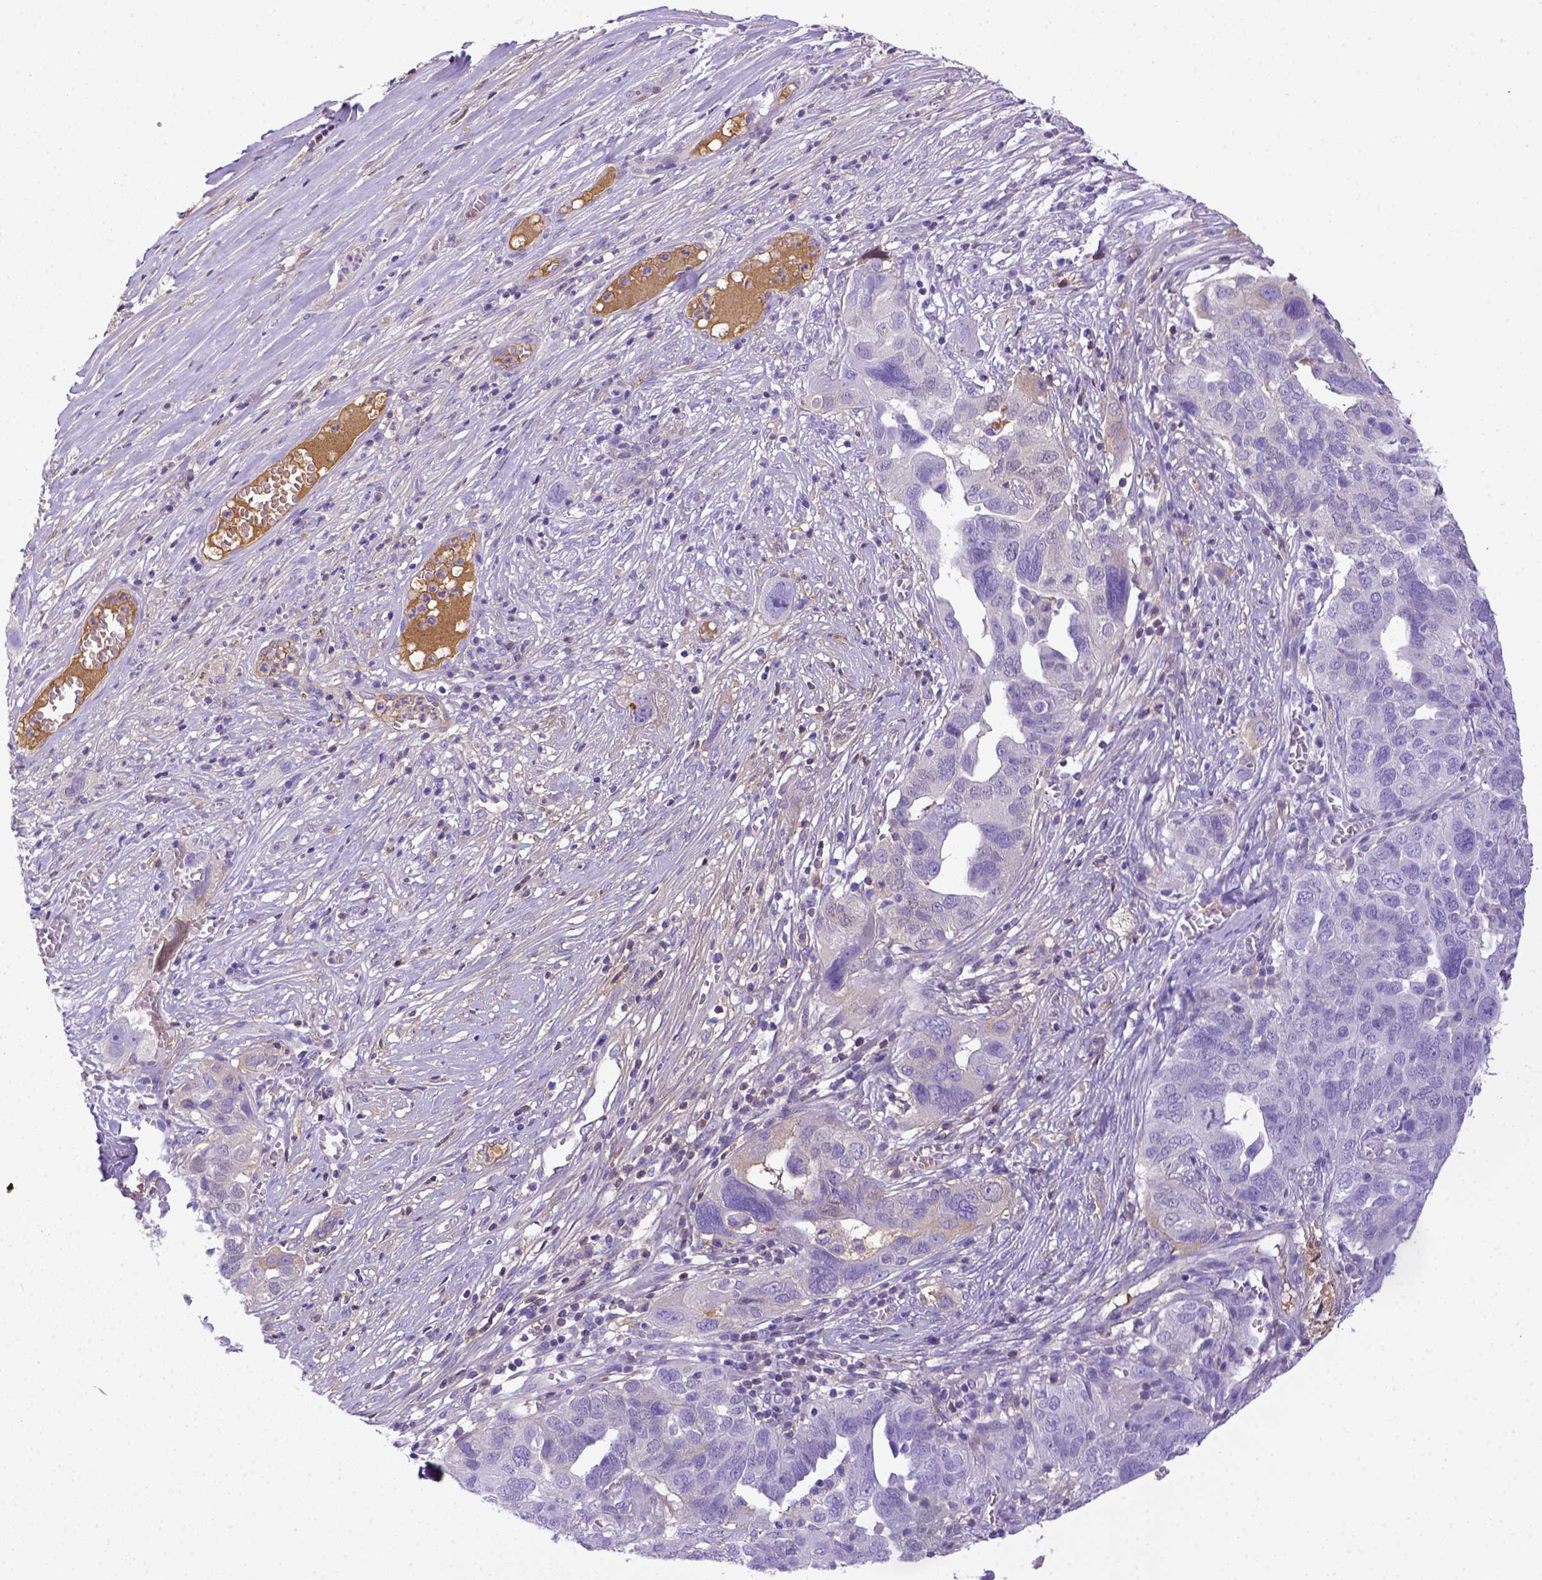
{"staining": {"intensity": "negative", "quantity": "none", "location": "none"}, "tissue": "ovarian cancer", "cell_type": "Tumor cells", "image_type": "cancer", "snomed": [{"axis": "morphology", "description": "Carcinoma, endometroid"}, {"axis": "topography", "description": "Soft tissue"}, {"axis": "topography", "description": "Ovary"}], "caption": "Tumor cells are negative for brown protein staining in ovarian cancer. (Immunohistochemistry (ihc), brightfield microscopy, high magnification).", "gene": "ITIH4", "patient": {"sex": "female", "age": 52}}